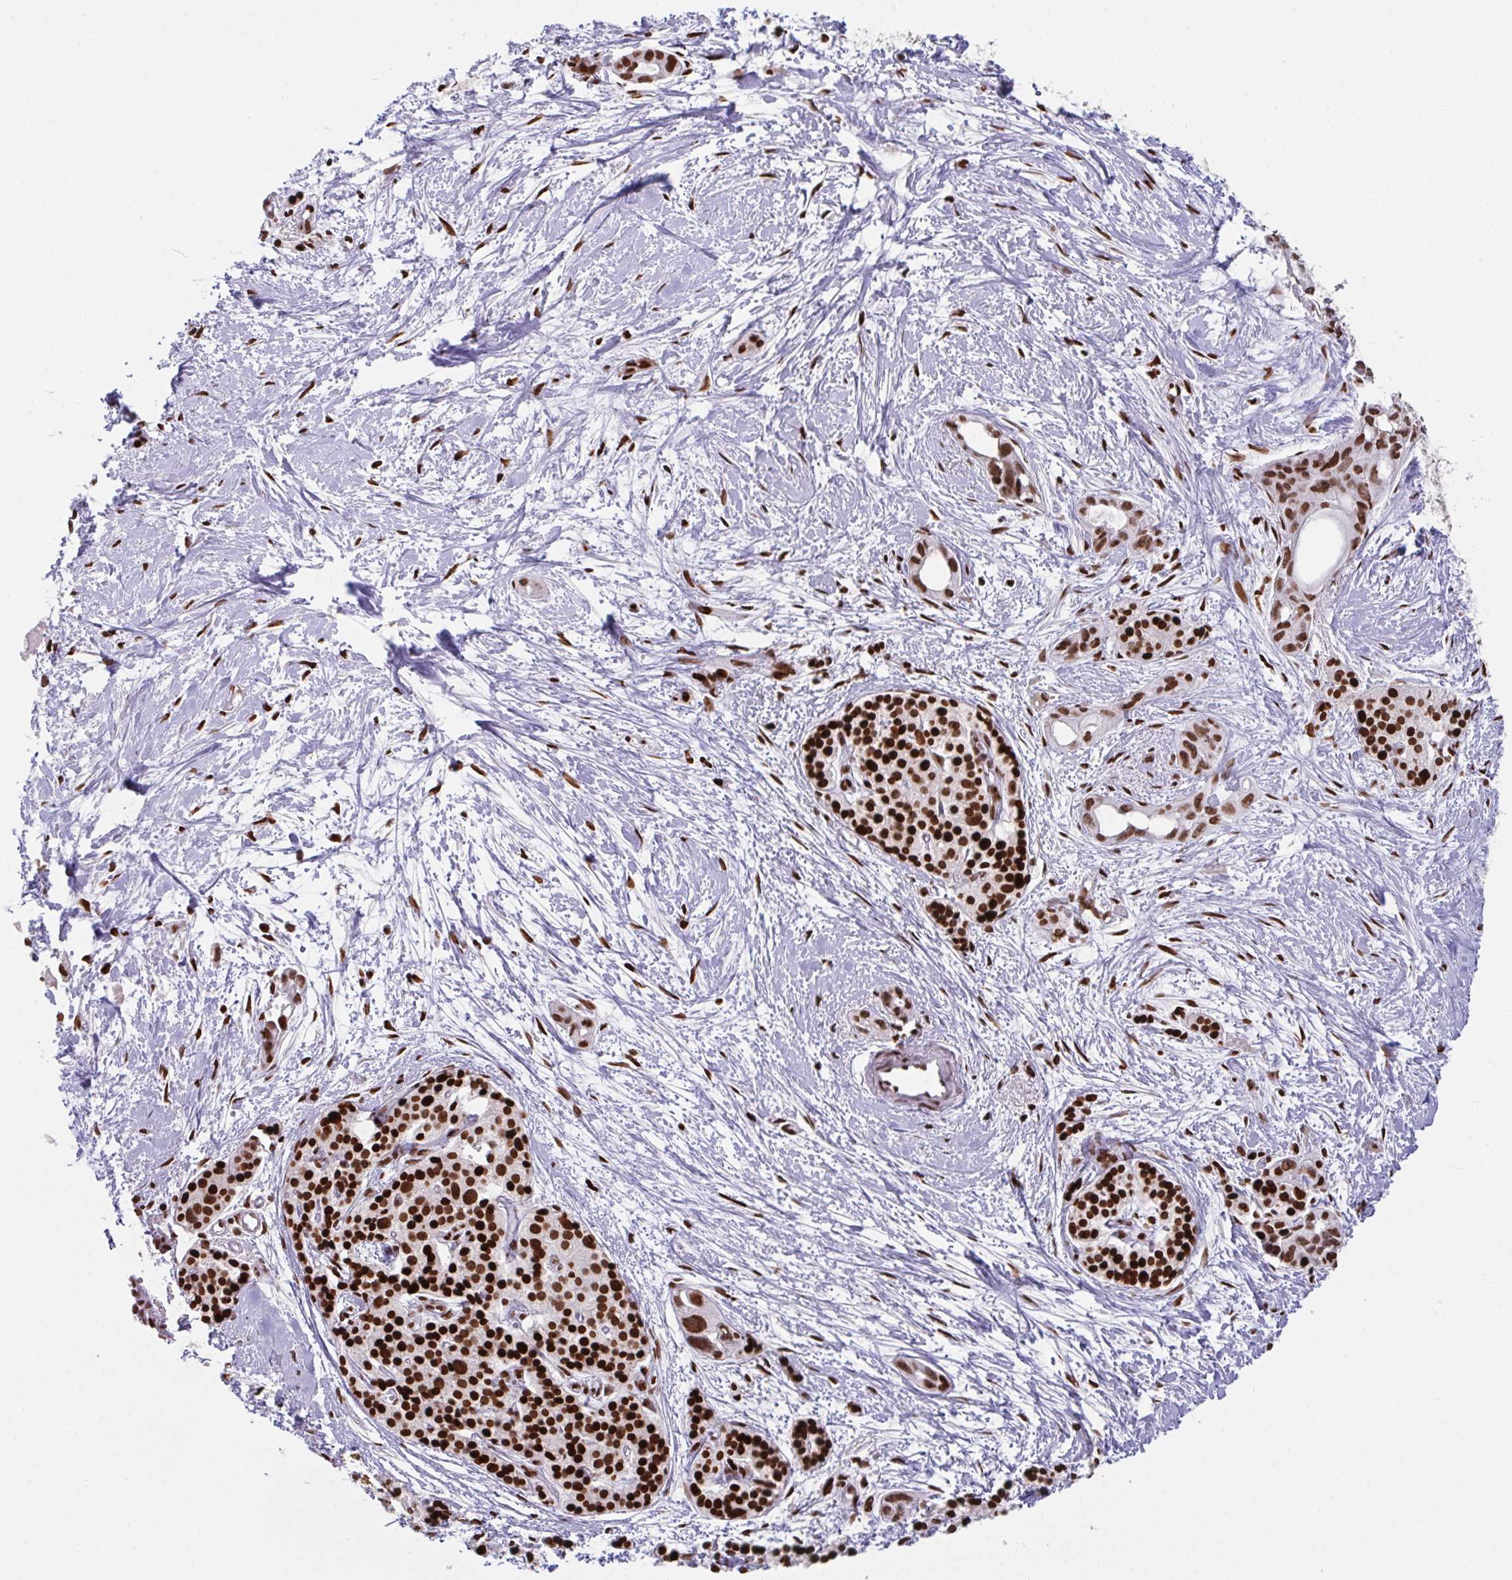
{"staining": {"intensity": "strong", "quantity": ">75%", "location": "nuclear"}, "tissue": "pancreatic cancer", "cell_type": "Tumor cells", "image_type": "cancer", "snomed": [{"axis": "morphology", "description": "Adenocarcinoma, NOS"}, {"axis": "topography", "description": "Pancreas"}], "caption": "High-magnification brightfield microscopy of pancreatic cancer stained with DAB (brown) and counterstained with hematoxylin (blue). tumor cells exhibit strong nuclear expression is identified in approximately>75% of cells.", "gene": "CLP1", "patient": {"sex": "female", "age": 50}}